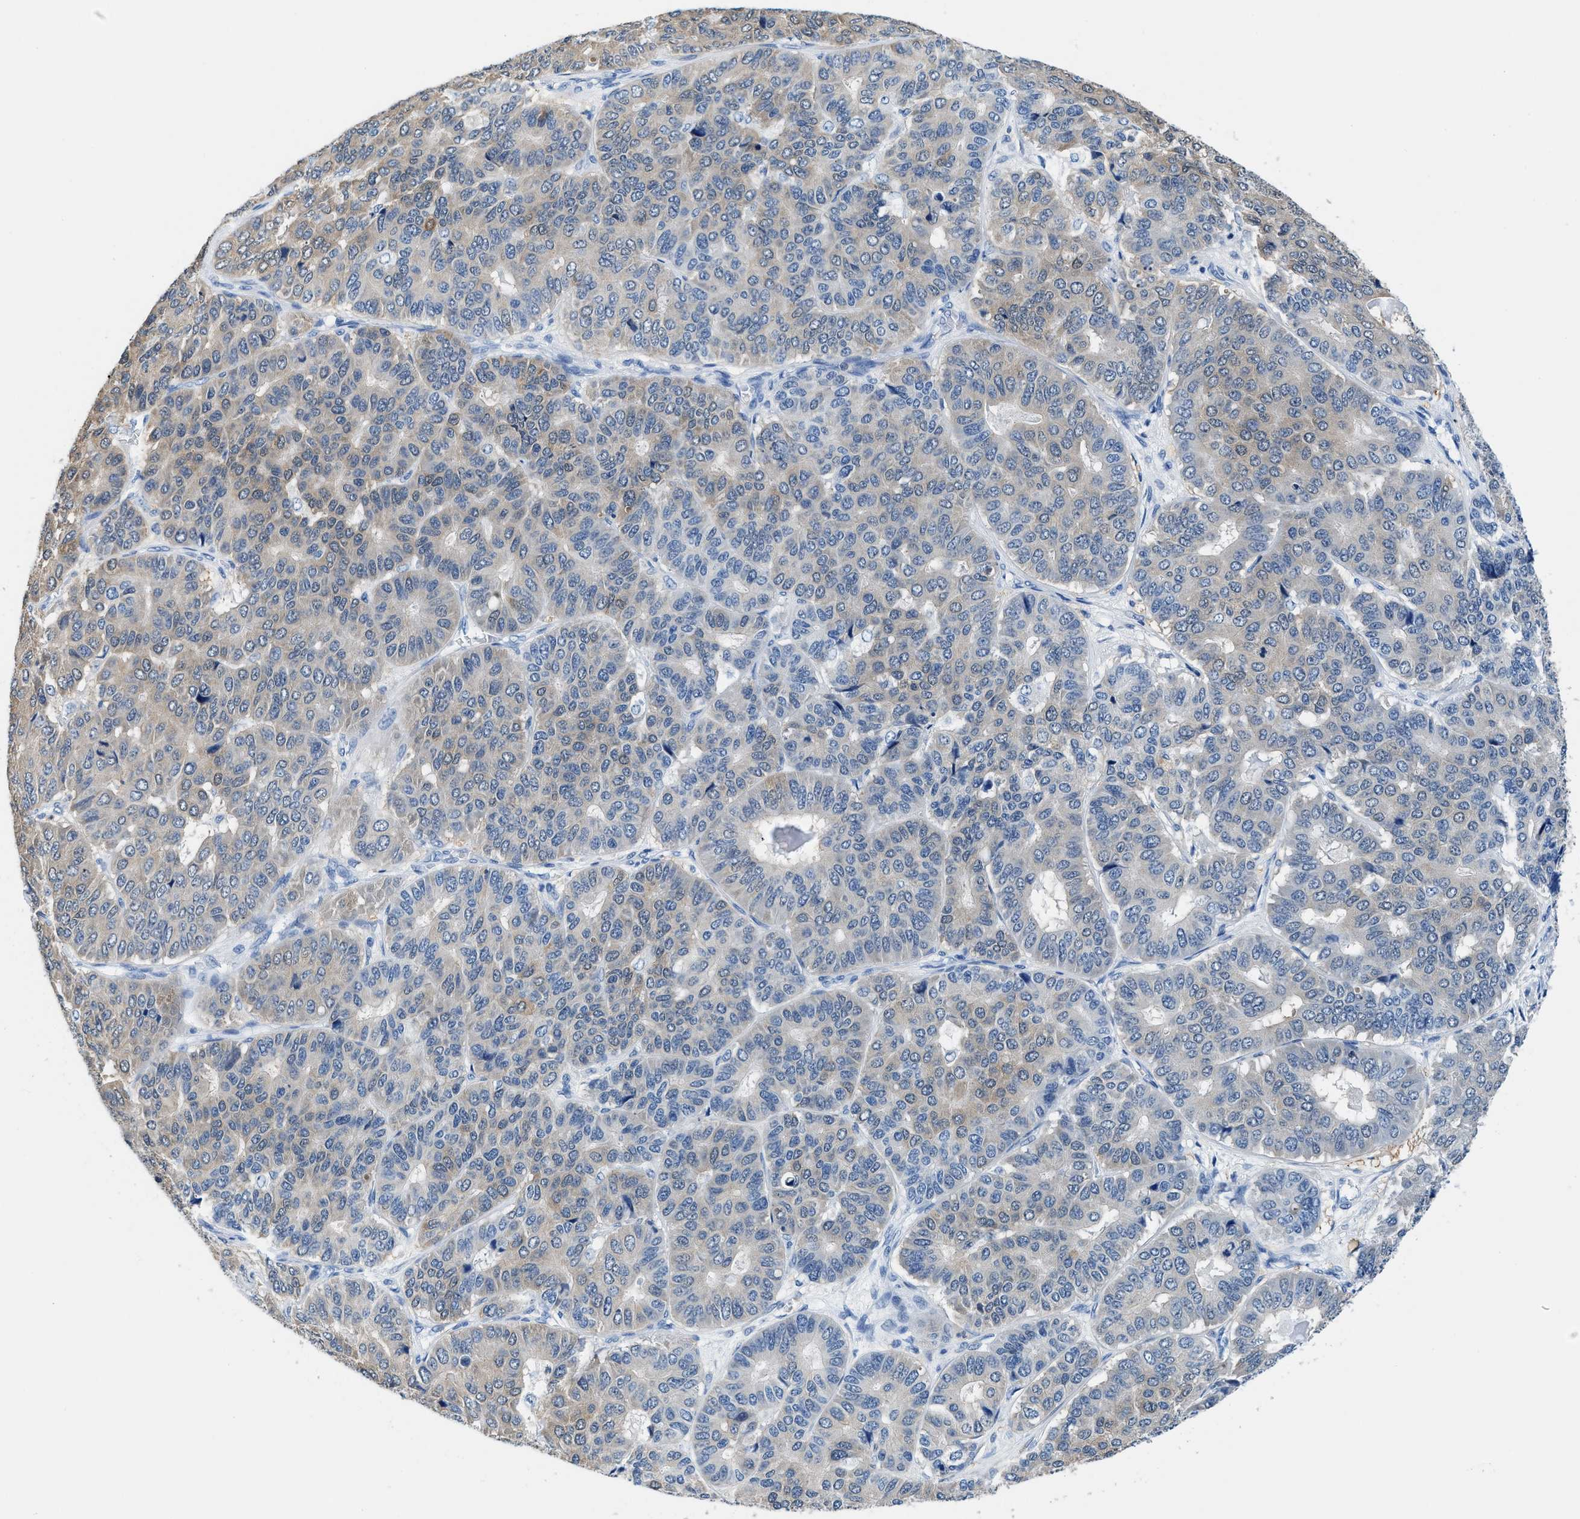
{"staining": {"intensity": "weak", "quantity": "<25%", "location": "cytoplasmic/membranous"}, "tissue": "pancreatic cancer", "cell_type": "Tumor cells", "image_type": "cancer", "snomed": [{"axis": "morphology", "description": "Adenocarcinoma, NOS"}, {"axis": "topography", "description": "Pancreas"}], "caption": "A high-resolution image shows immunohistochemistry (IHC) staining of pancreatic cancer (adenocarcinoma), which shows no significant staining in tumor cells.", "gene": "FADS6", "patient": {"sex": "male", "age": 50}}